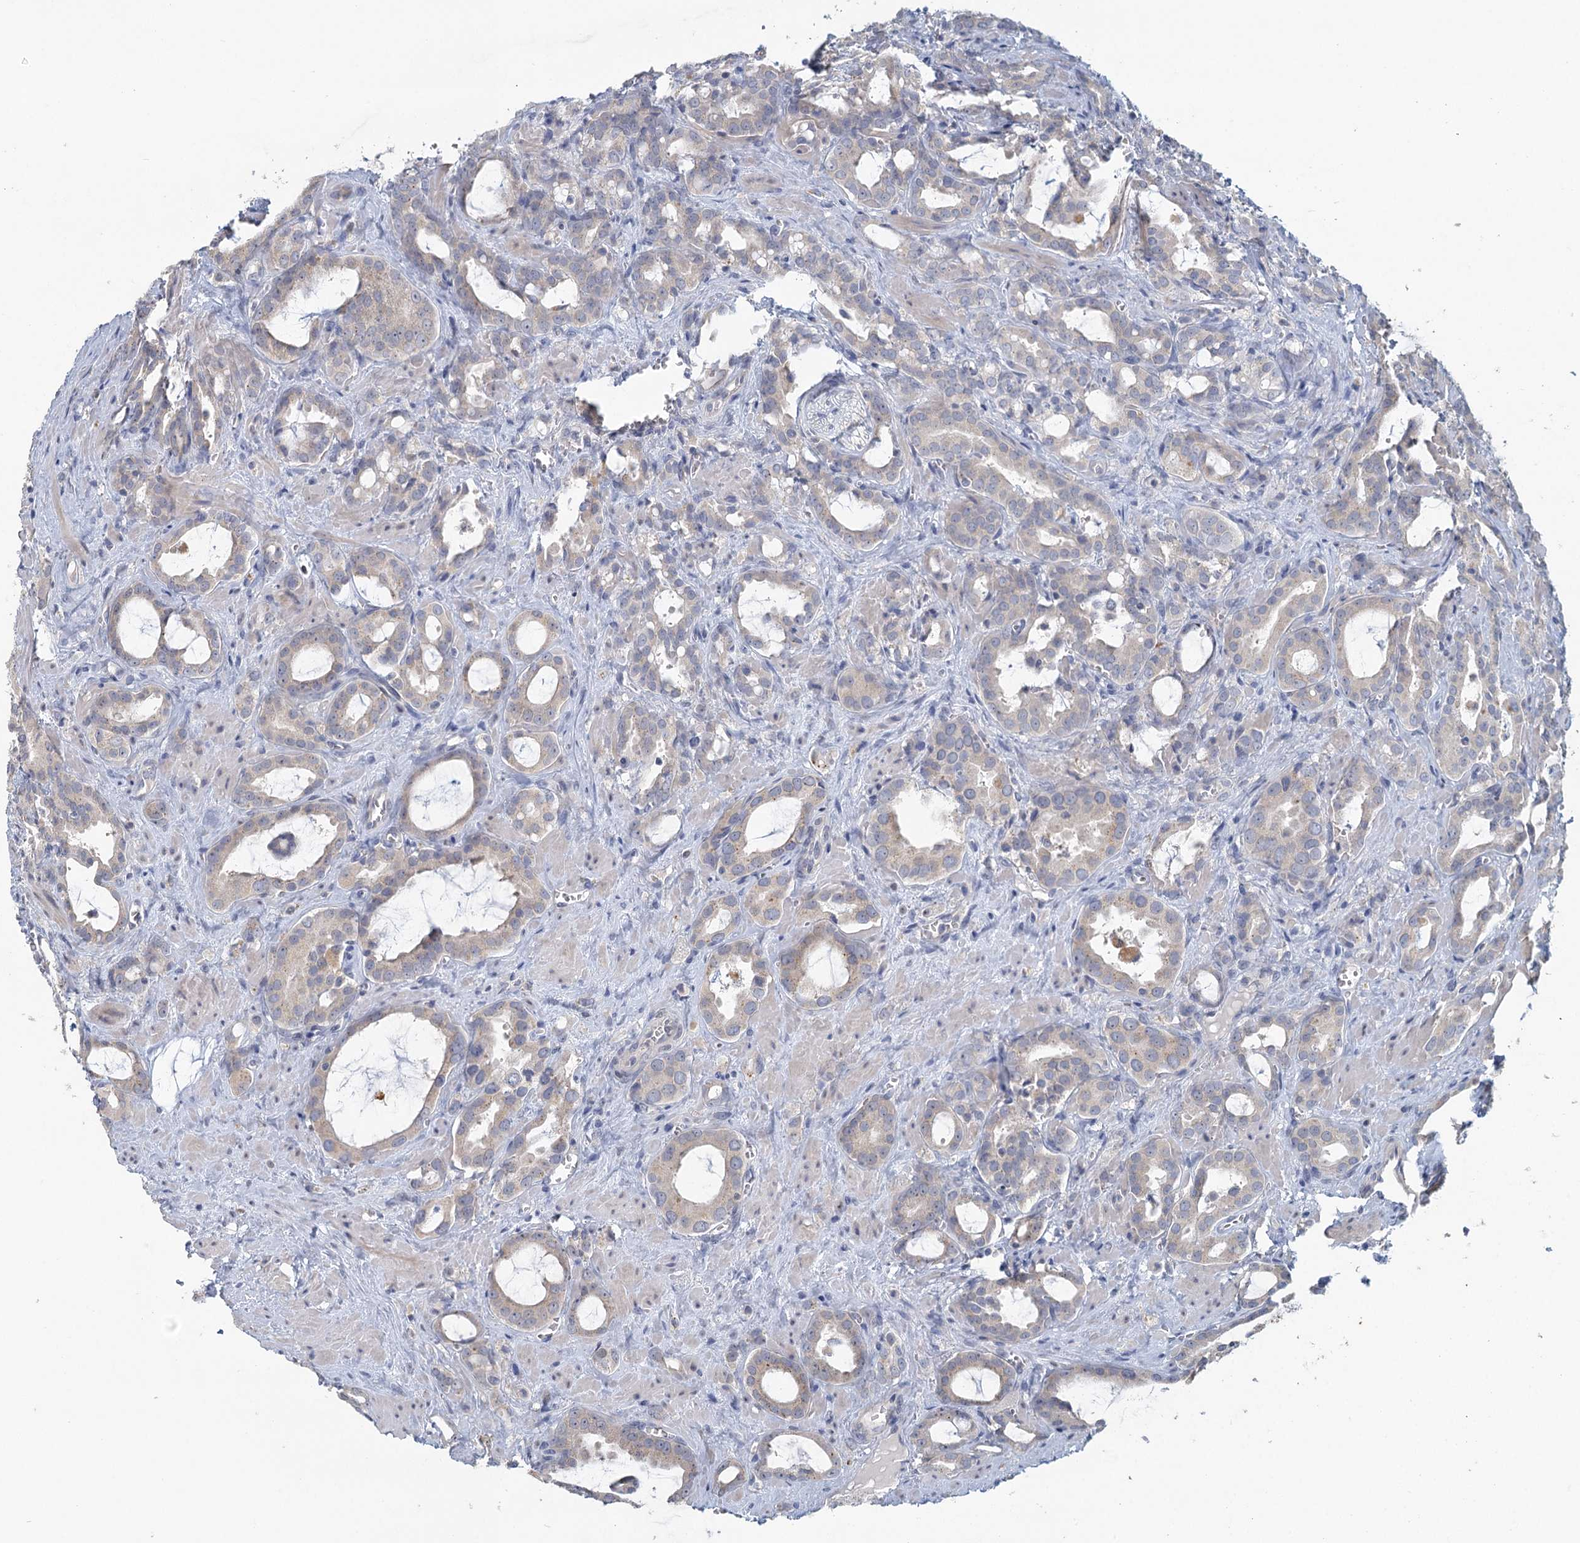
{"staining": {"intensity": "negative", "quantity": "none", "location": "none"}, "tissue": "prostate cancer", "cell_type": "Tumor cells", "image_type": "cancer", "snomed": [{"axis": "morphology", "description": "Adenocarcinoma, High grade"}, {"axis": "topography", "description": "Prostate"}], "caption": "Immunohistochemistry histopathology image of prostate cancer stained for a protein (brown), which shows no positivity in tumor cells. (DAB immunohistochemistry, high magnification).", "gene": "MYO7B", "patient": {"sex": "male", "age": 72}}